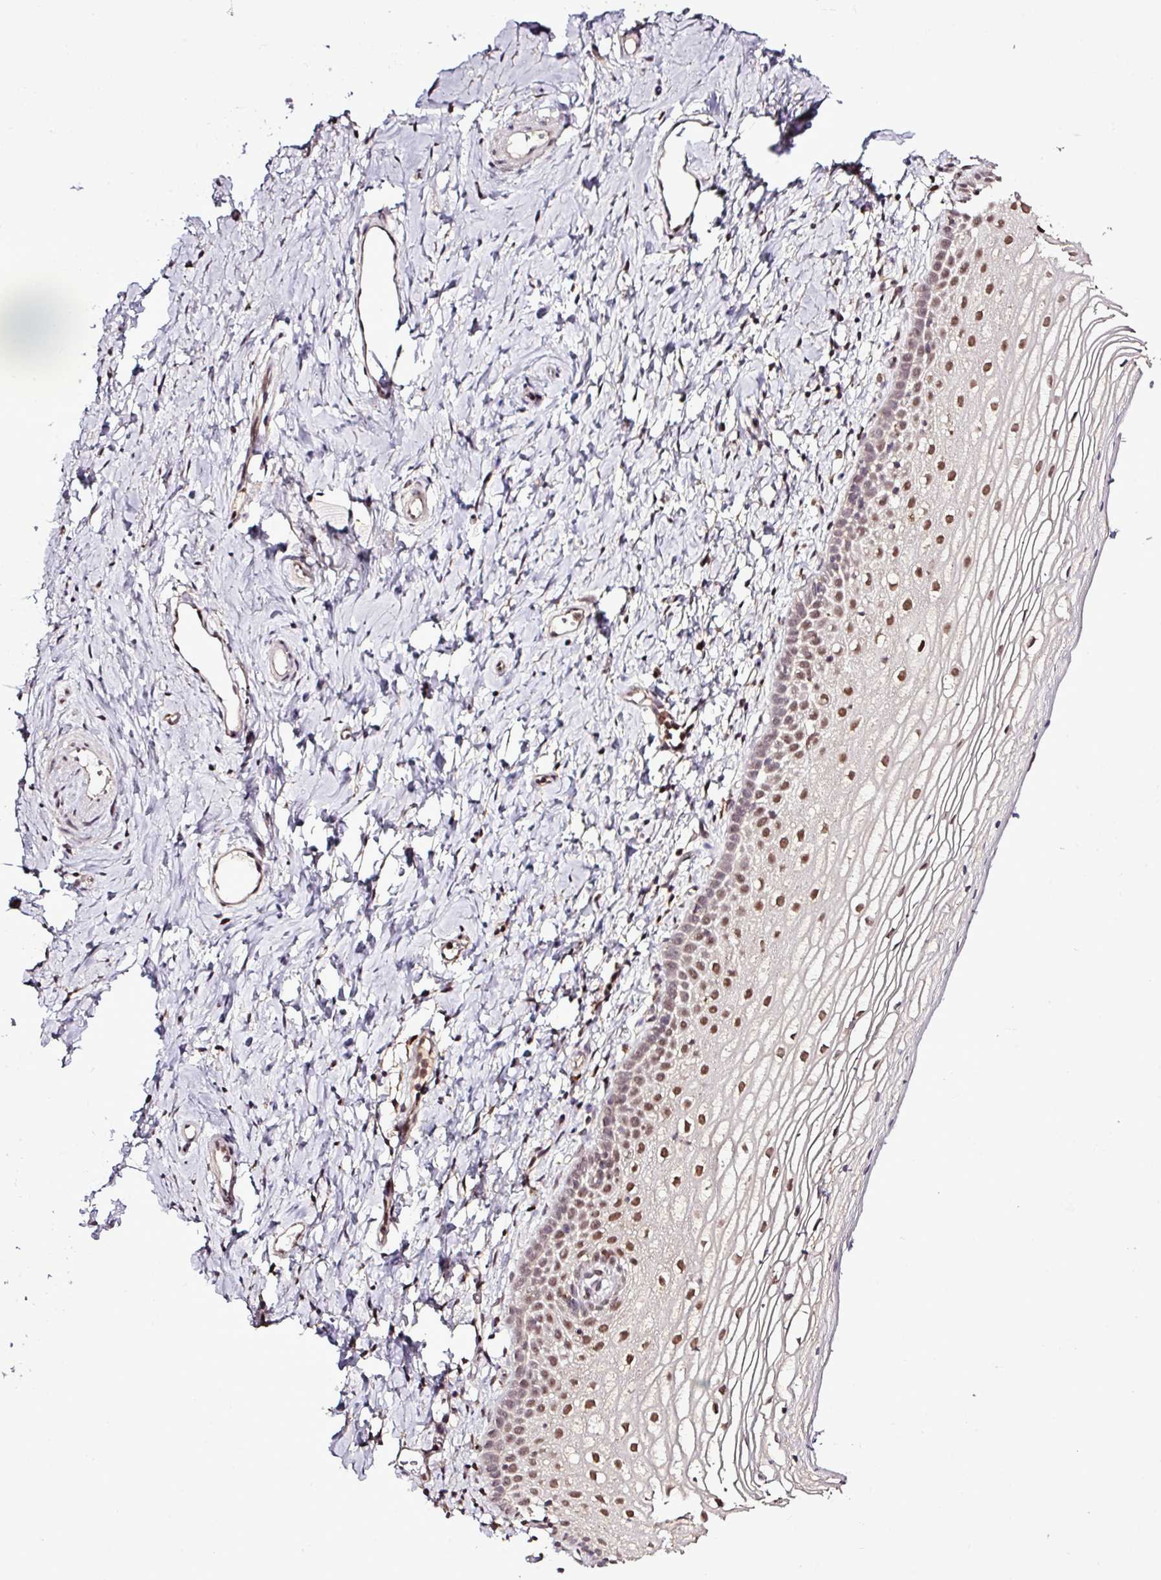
{"staining": {"intensity": "moderate", "quantity": "25%-75%", "location": "nuclear"}, "tissue": "vagina", "cell_type": "Squamous epithelial cells", "image_type": "normal", "snomed": [{"axis": "morphology", "description": "Normal tissue, NOS"}, {"axis": "topography", "description": "Vagina"}], "caption": "Immunohistochemical staining of benign vagina displays medium levels of moderate nuclear staining in approximately 25%-75% of squamous epithelial cells.", "gene": "SMCO4", "patient": {"sex": "female", "age": 56}}